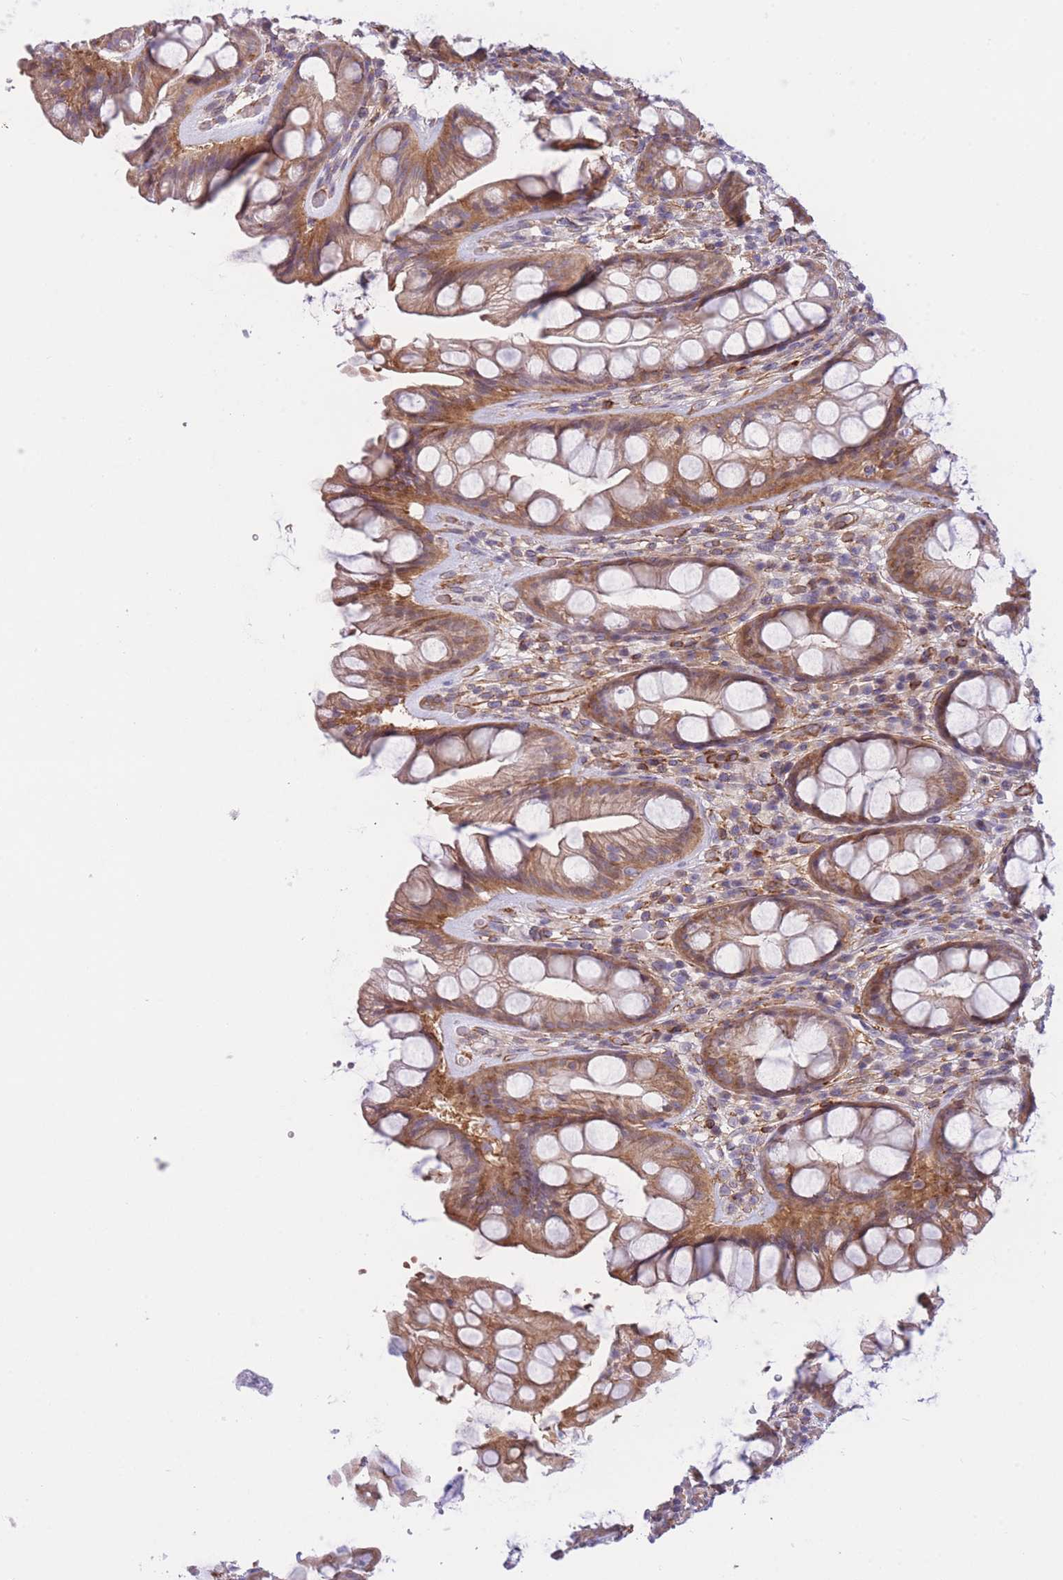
{"staining": {"intensity": "moderate", "quantity": ">75%", "location": "cytoplasmic/membranous"}, "tissue": "rectum", "cell_type": "Glandular cells", "image_type": "normal", "snomed": [{"axis": "morphology", "description": "Normal tissue, NOS"}, {"axis": "topography", "description": "Rectum"}], "caption": "Immunohistochemical staining of normal human rectum displays moderate cytoplasmic/membranous protein staining in approximately >75% of glandular cells.", "gene": "CDC25B", "patient": {"sex": "male", "age": 74}}